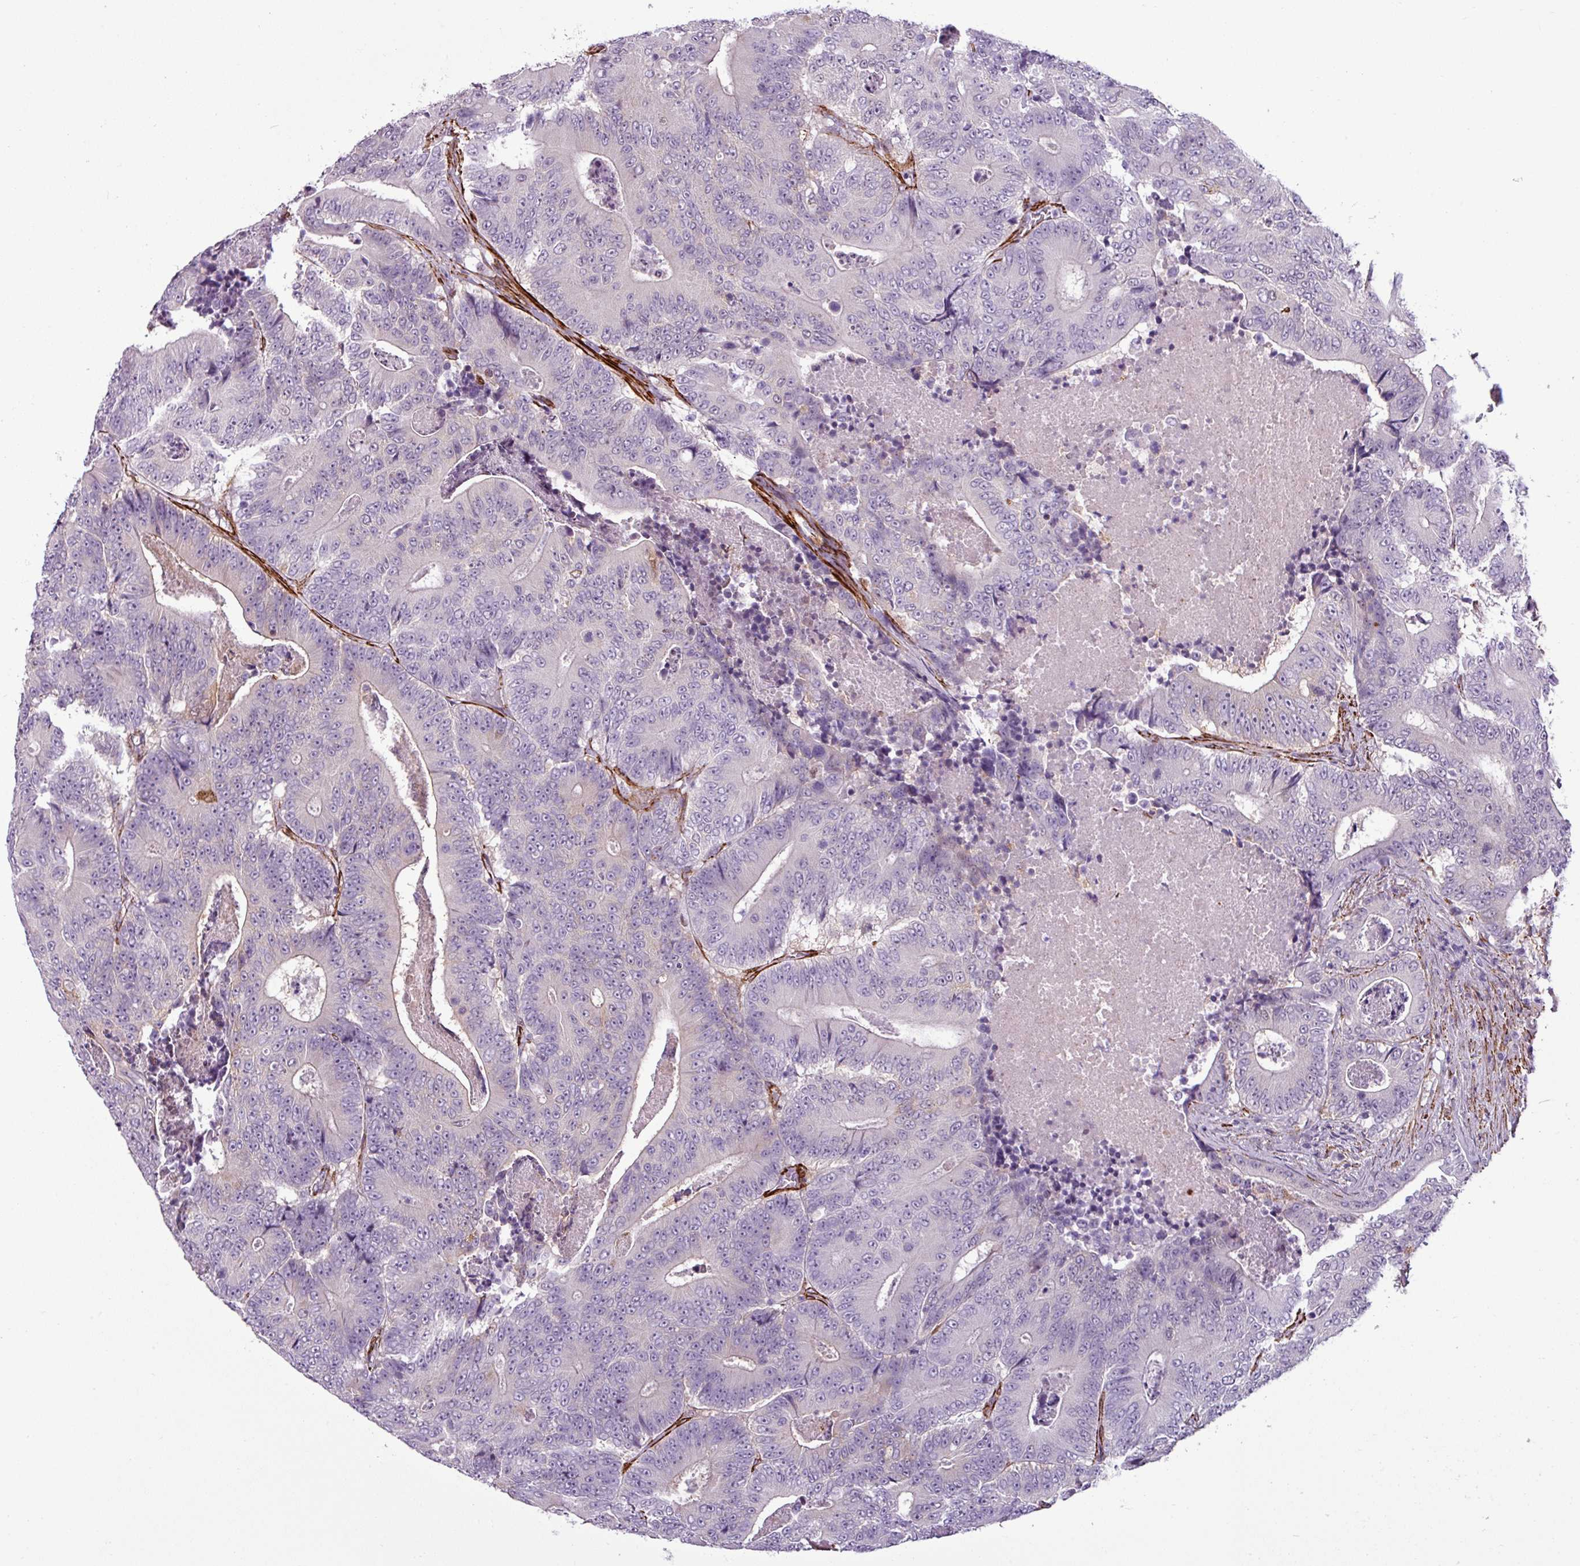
{"staining": {"intensity": "negative", "quantity": "none", "location": "none"}, "tissue": "colorectal cancer", "cell_type": "Tumor cells", "image_type": "cancer", "snomed": [{"axis": "morphology", "description": "Adenocarcinoma, NOS"}, {"axis": "topography", "description": "Colon"}], "caption": "This image is of colorectal cancer stained with immunohistochemistry (IHC) to label a protein in brown with the nuclei are counter-stained blue. There is no positivity in tumor cells.", "gene": "ATP10A", "patient": {"sex": "male", "age": 83}}